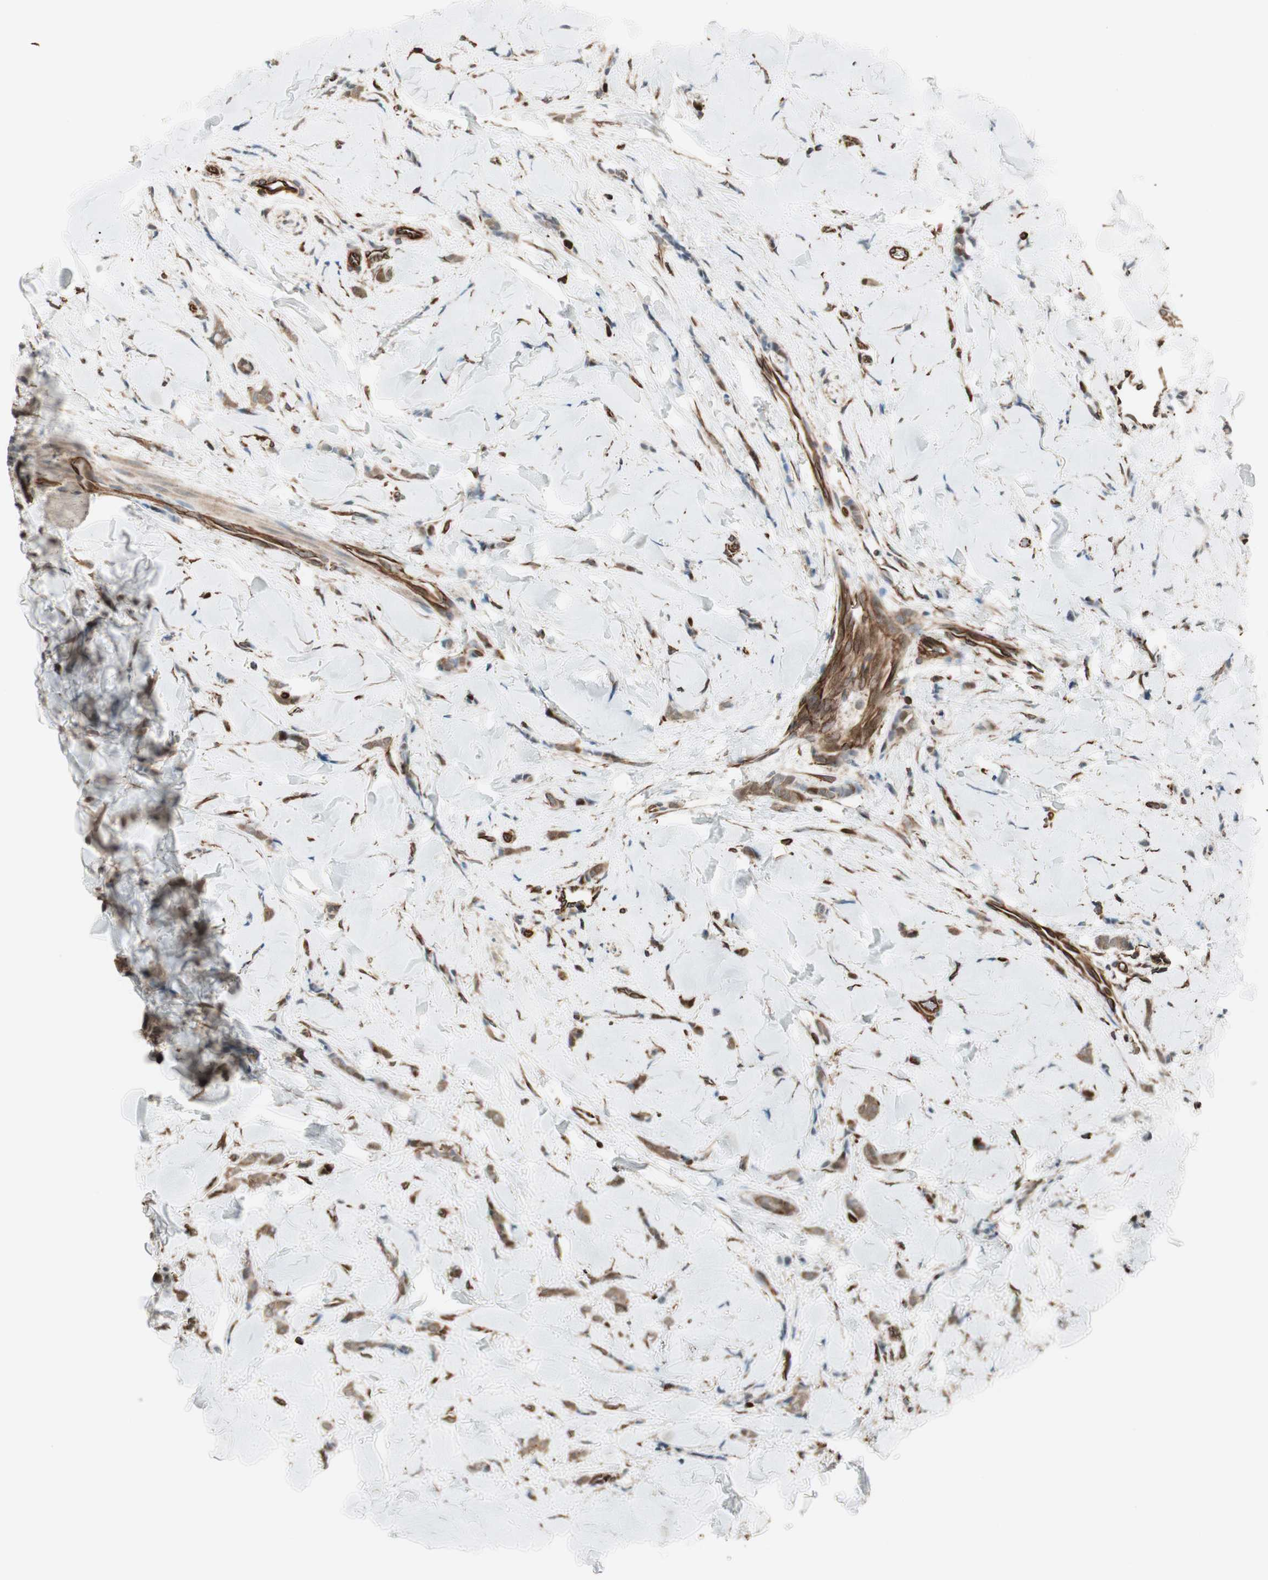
{"staining": {"intensity": "weak", "quantity": ">75%", "location": "cytoplasmic/membranous"}, "tissue": "breast cancer", "cell_type": "Tumor cells", "image_type": "cancer", "snomed": [{"axis": "morphology", "description": "Lobular carcinoma"}, {"axis": "topography", "description": "Skin"}, {"axis": "topography", "description": "Breast"}], "caption": "Weak cytoplasmic/membranous staining is seen in approximately >75% of tumor cells in lobular carcinoma (breast).", "gene": "MAD2L2", "patient": {"sex": "female", "age": 46}}